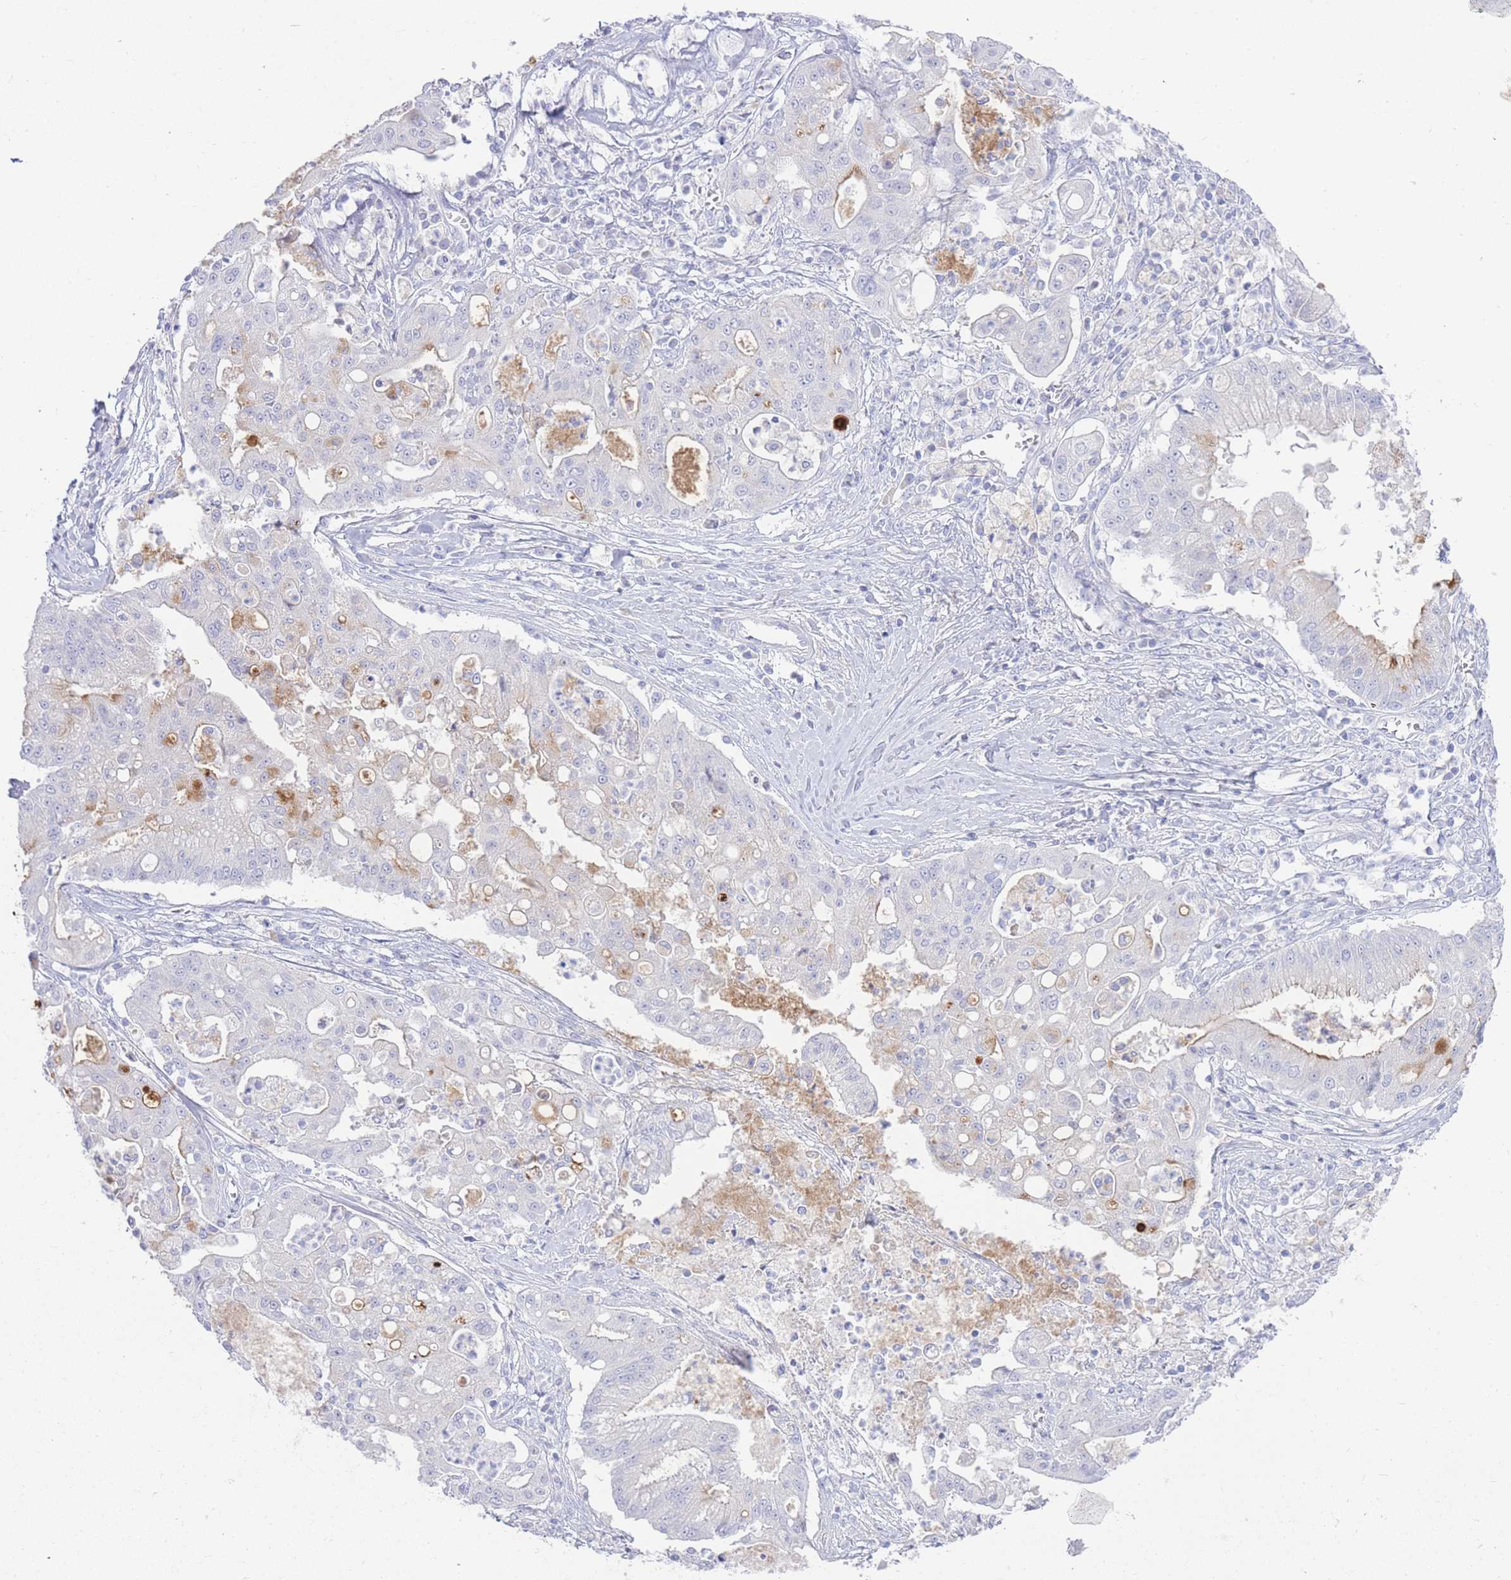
{"staining": {"intensity": "weak", "quantity": "<25%", "location": "cytoplasmic/membranous"}, "tissue": "ovarian cancer", "cell_type": "Tumor cells", "image_type": "cancer", "snomed": [{"axis": "morphology", "description": "Cystadenocarcinoma, mucinous, NOS"}, {"axis": "topography", "description": "Ovary"}], "caption": "Ovarian cancer stained for a protein using immunohistochemistry (IHC) reveals no positivity tumor cells.", "gene": "LRRC37A", "patient": {"sex": "female", "age": 70}}